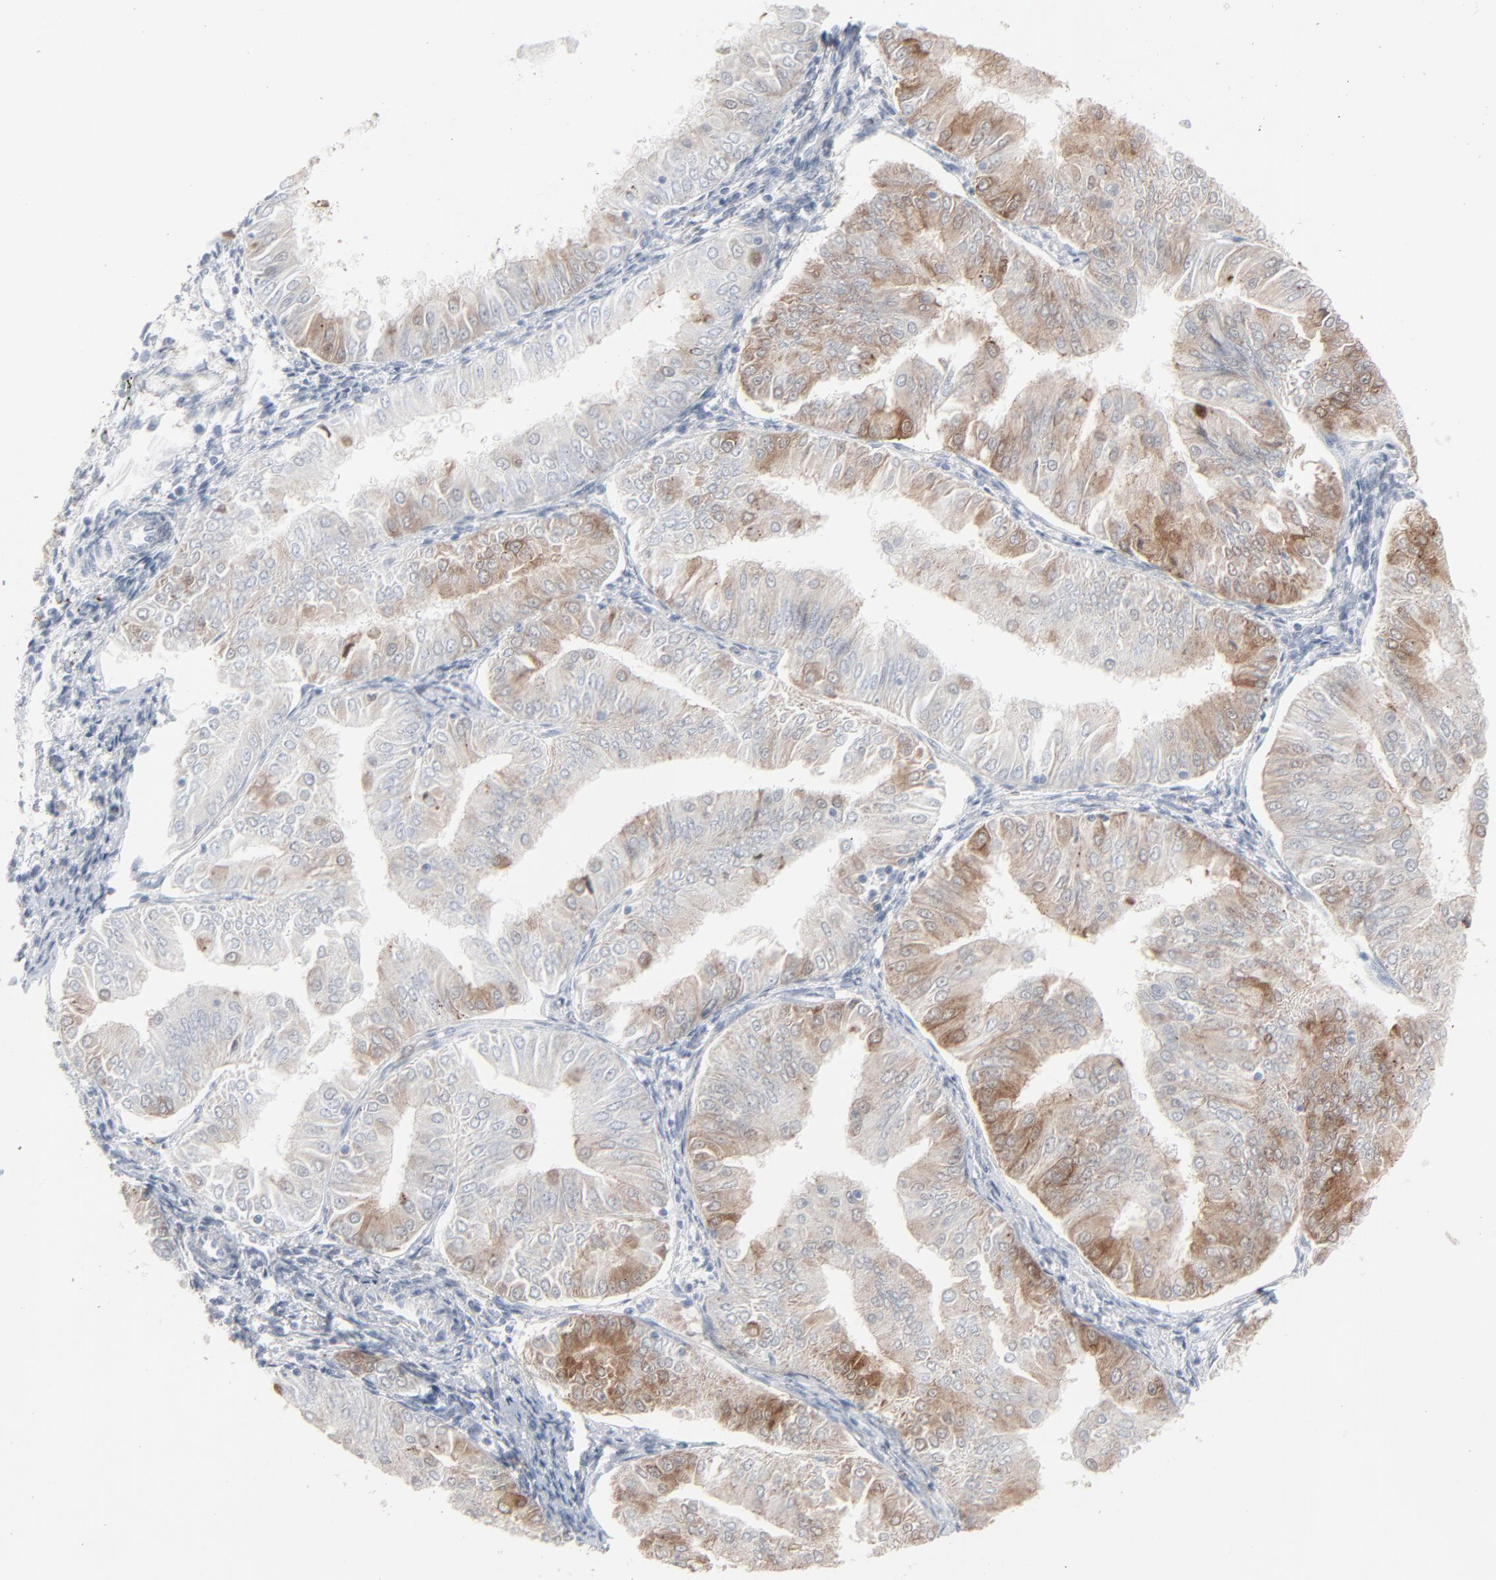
{"staining": {"intensity": "weak", "quantity": "25%-75%", "location": "cytoplasmic/membranous"}, "tissue": "endometrial cancer", "cell_type": "Tumor cells", "image_type": "cancer", "snomed": [{"axis": "morphology", "description": "Adenocarcinoma, NOS"}, {"axis": "topography", "description": "Endometrium"}], "caption": "Immunohistochemical staining of human endometrial cancer (adenocarcinoma) exhibits weak cytoplasmic/membranous protein staining in about 25%-75% of tumor cells.", "gene": "PHGDH", "patient": {"sex": "female", "age": 53}}